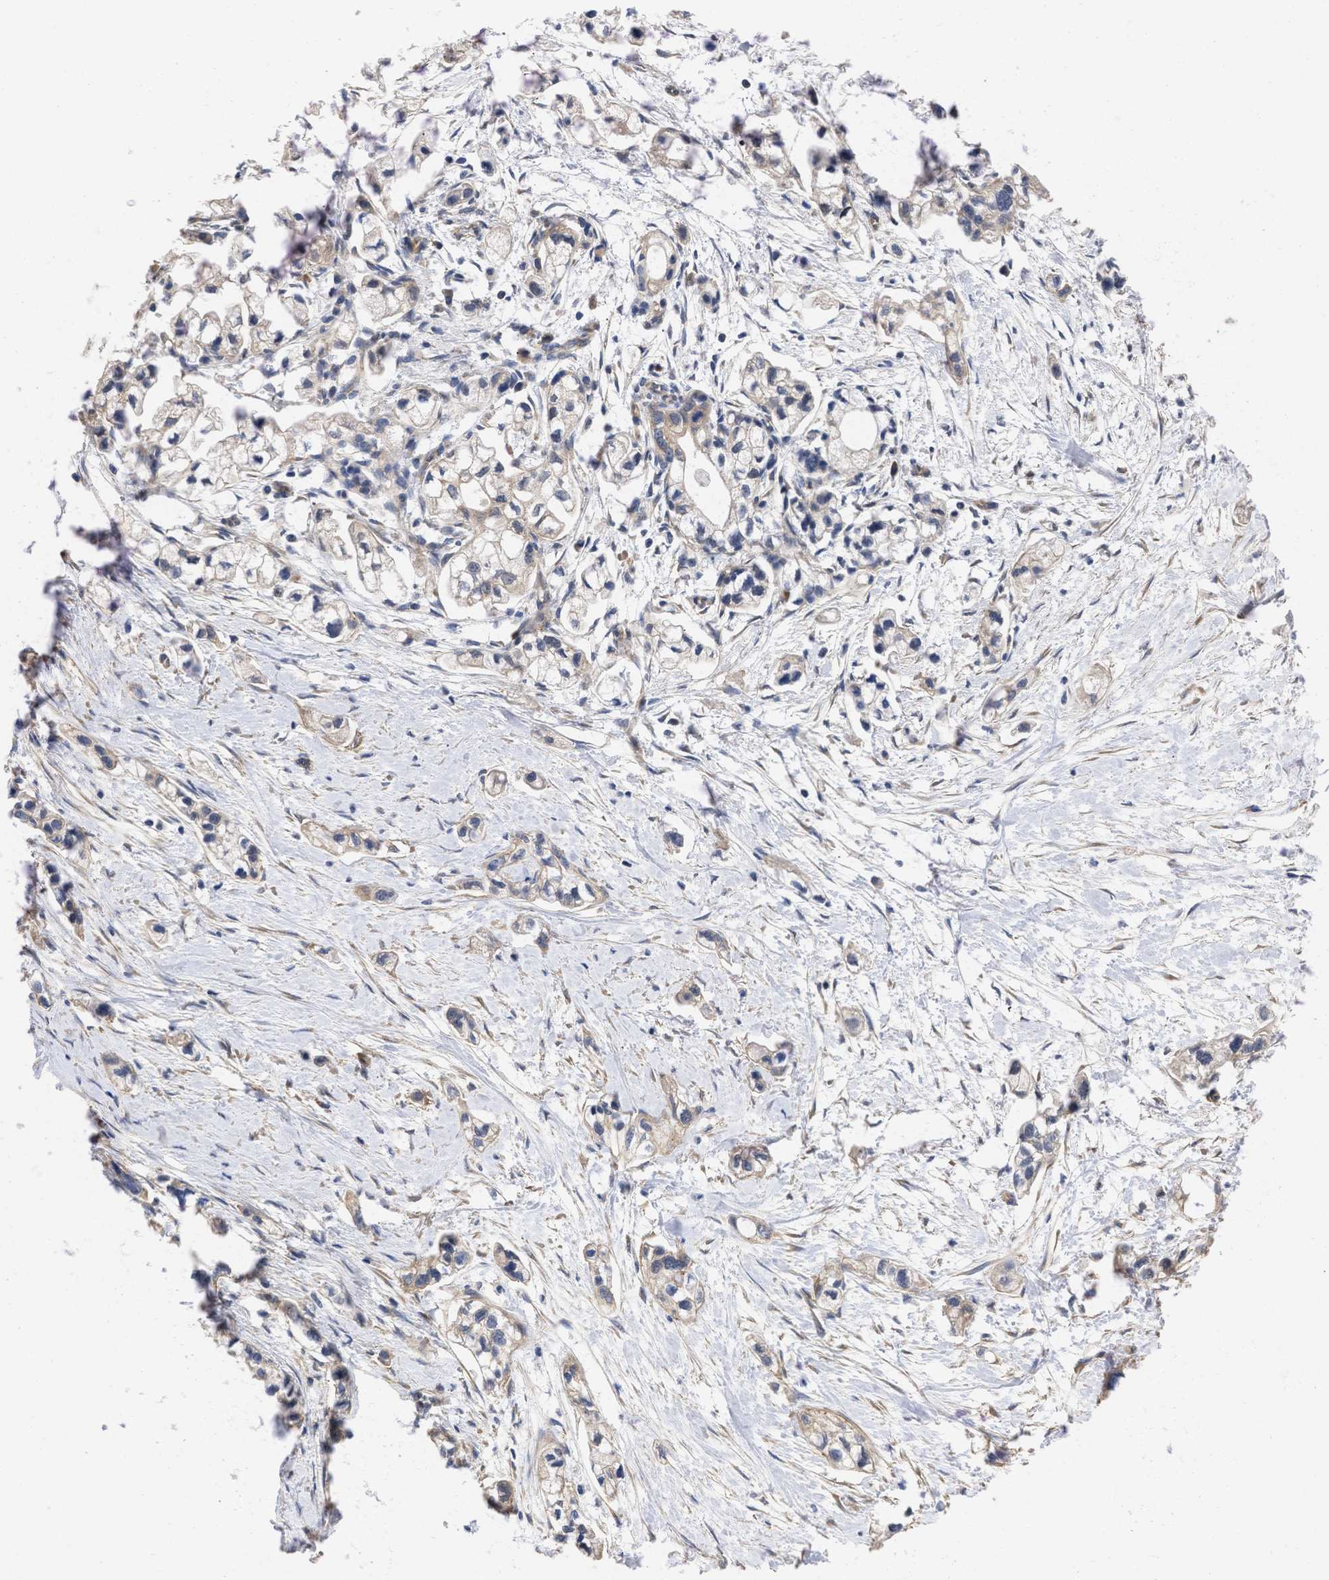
{"staining": {"intensity": "weak", "quantity": "25%-75%", "location": "cytoplasmic/membranous"}, "tissue": "pancreatic cancer", "cell_type": "Tumor cells", "image_type": "cancer", "snomed": [{"axis": "morphology", "description": "Adenocarcinoma, NOS"}, {"axis": "topography", "description": "Pancreas"}], "caption": "DAB (3,3'-diaminobenzidine) immunohistochemical staining of pancreatic cancer (adenocarcinoma) exhibits weak cytoplasmic/membranous protein staining in approximately 25%-75% of tumor cells. The staining is performed using DAB brown chromogen to label protein expression. The nuclei are counter-stained blue using hematoxylin.", "gene": "MAP2K3", "patient": {"sex": "male", "age": 74}}